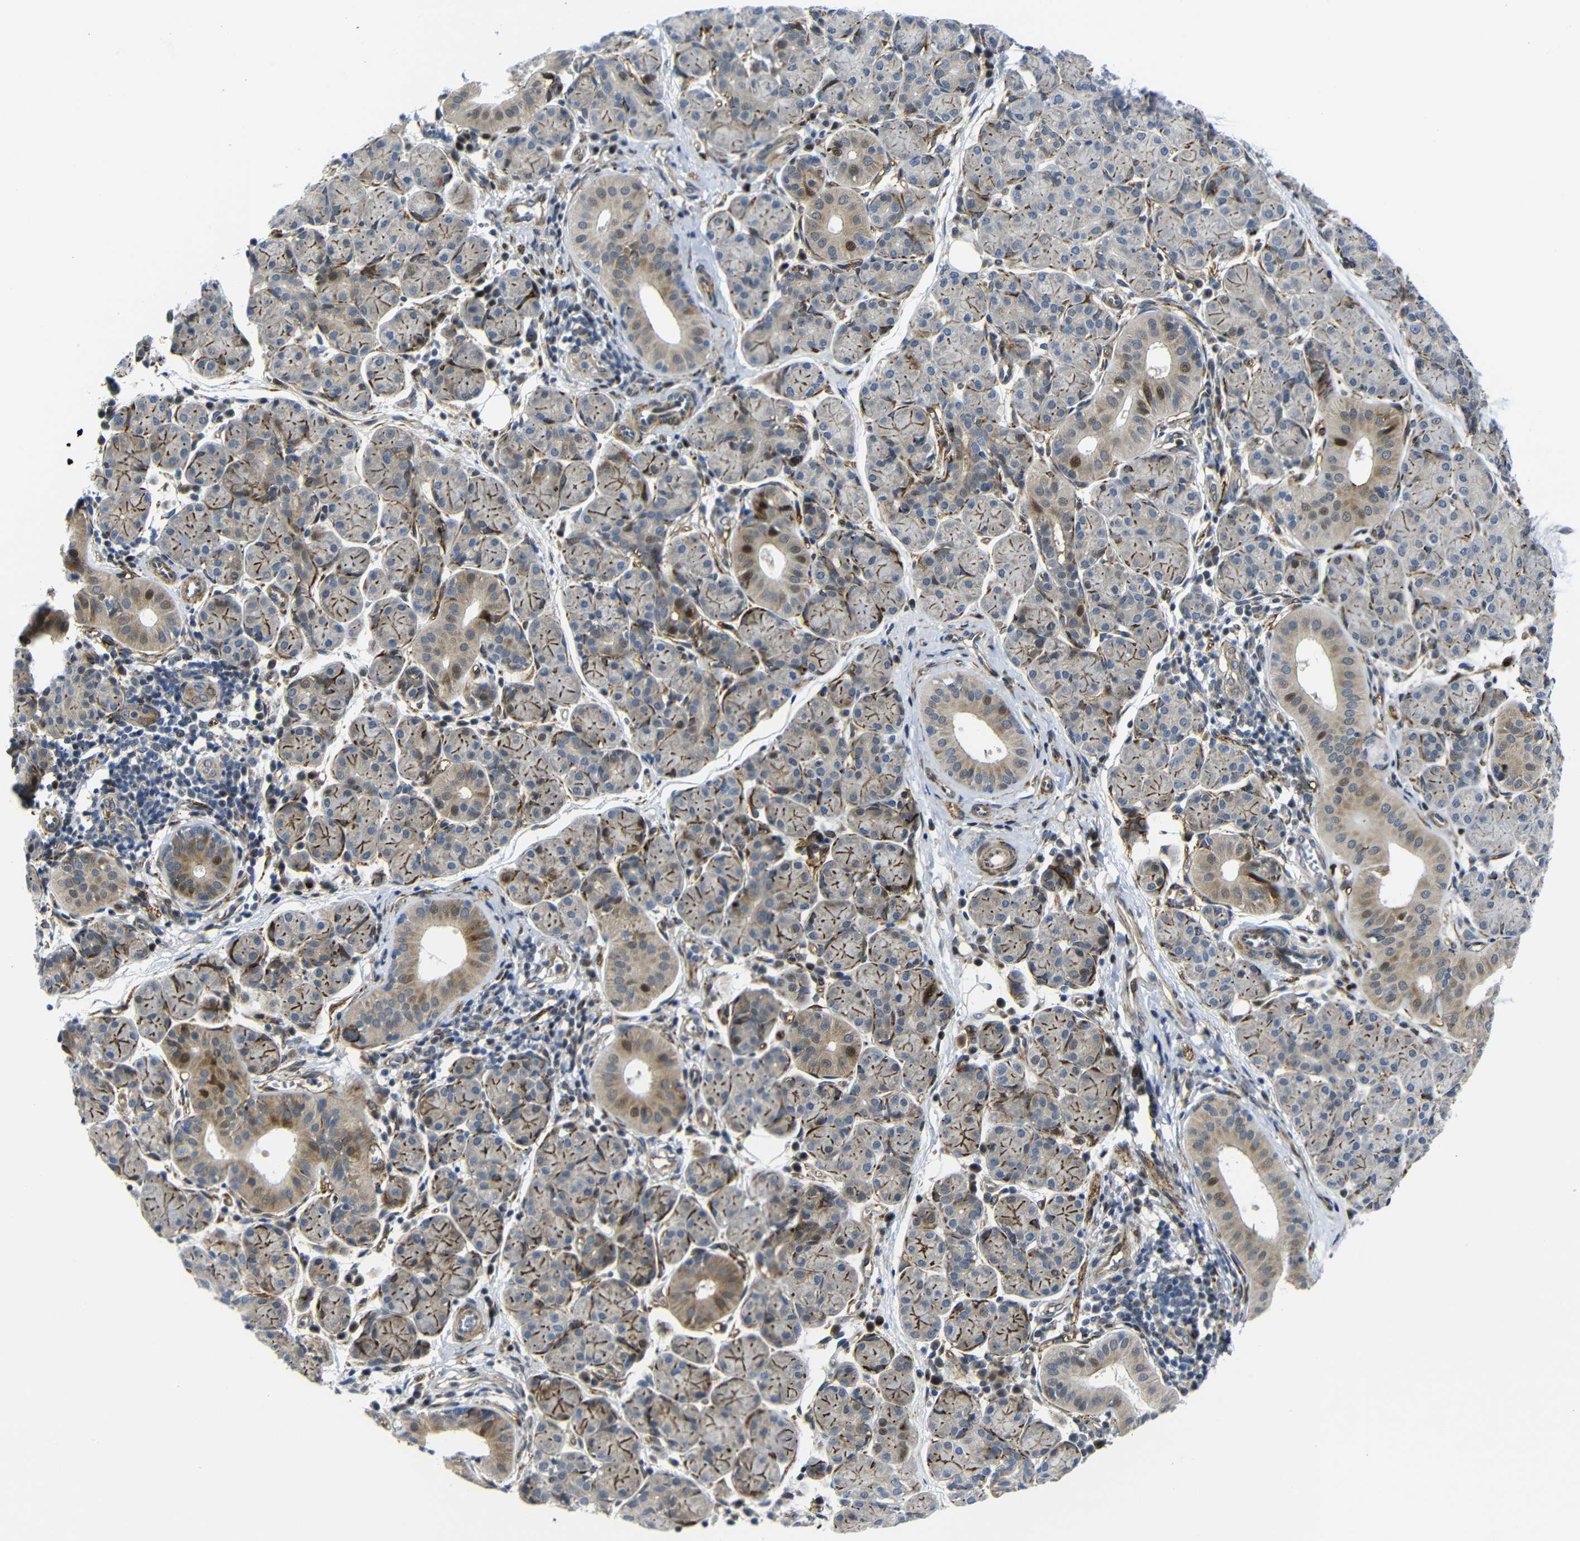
{"staining": {"intensity": "moderate", "quantity": "25%-75%", "location": "cytoplasmic/membranous,nuclear"}, "tissue": "salivary gland", "cell_type": "Glandular cells", "image_type": "normal", "snomed": [{"axis": "morphology", "description": "Normal tissue, NOS"}, {"axis": "morphology", "description": "Inflammation, NOS"}, {"axis": "topography", "description": "Lymph node"}, {"axis": "topography", "description": "Salivary gland"}], "caption": "This photomicrograph exhibits benign salivary gland stained with immunohistochemistry (IHC) to label a protein in brown. The cytoplasmic/membranous,nuclear of glandular cells show moderate positivity for the protein. Nuclei are counter-stained blue.", "gene": "PARP14", "patient": {"sex": "male", "age": 3}}